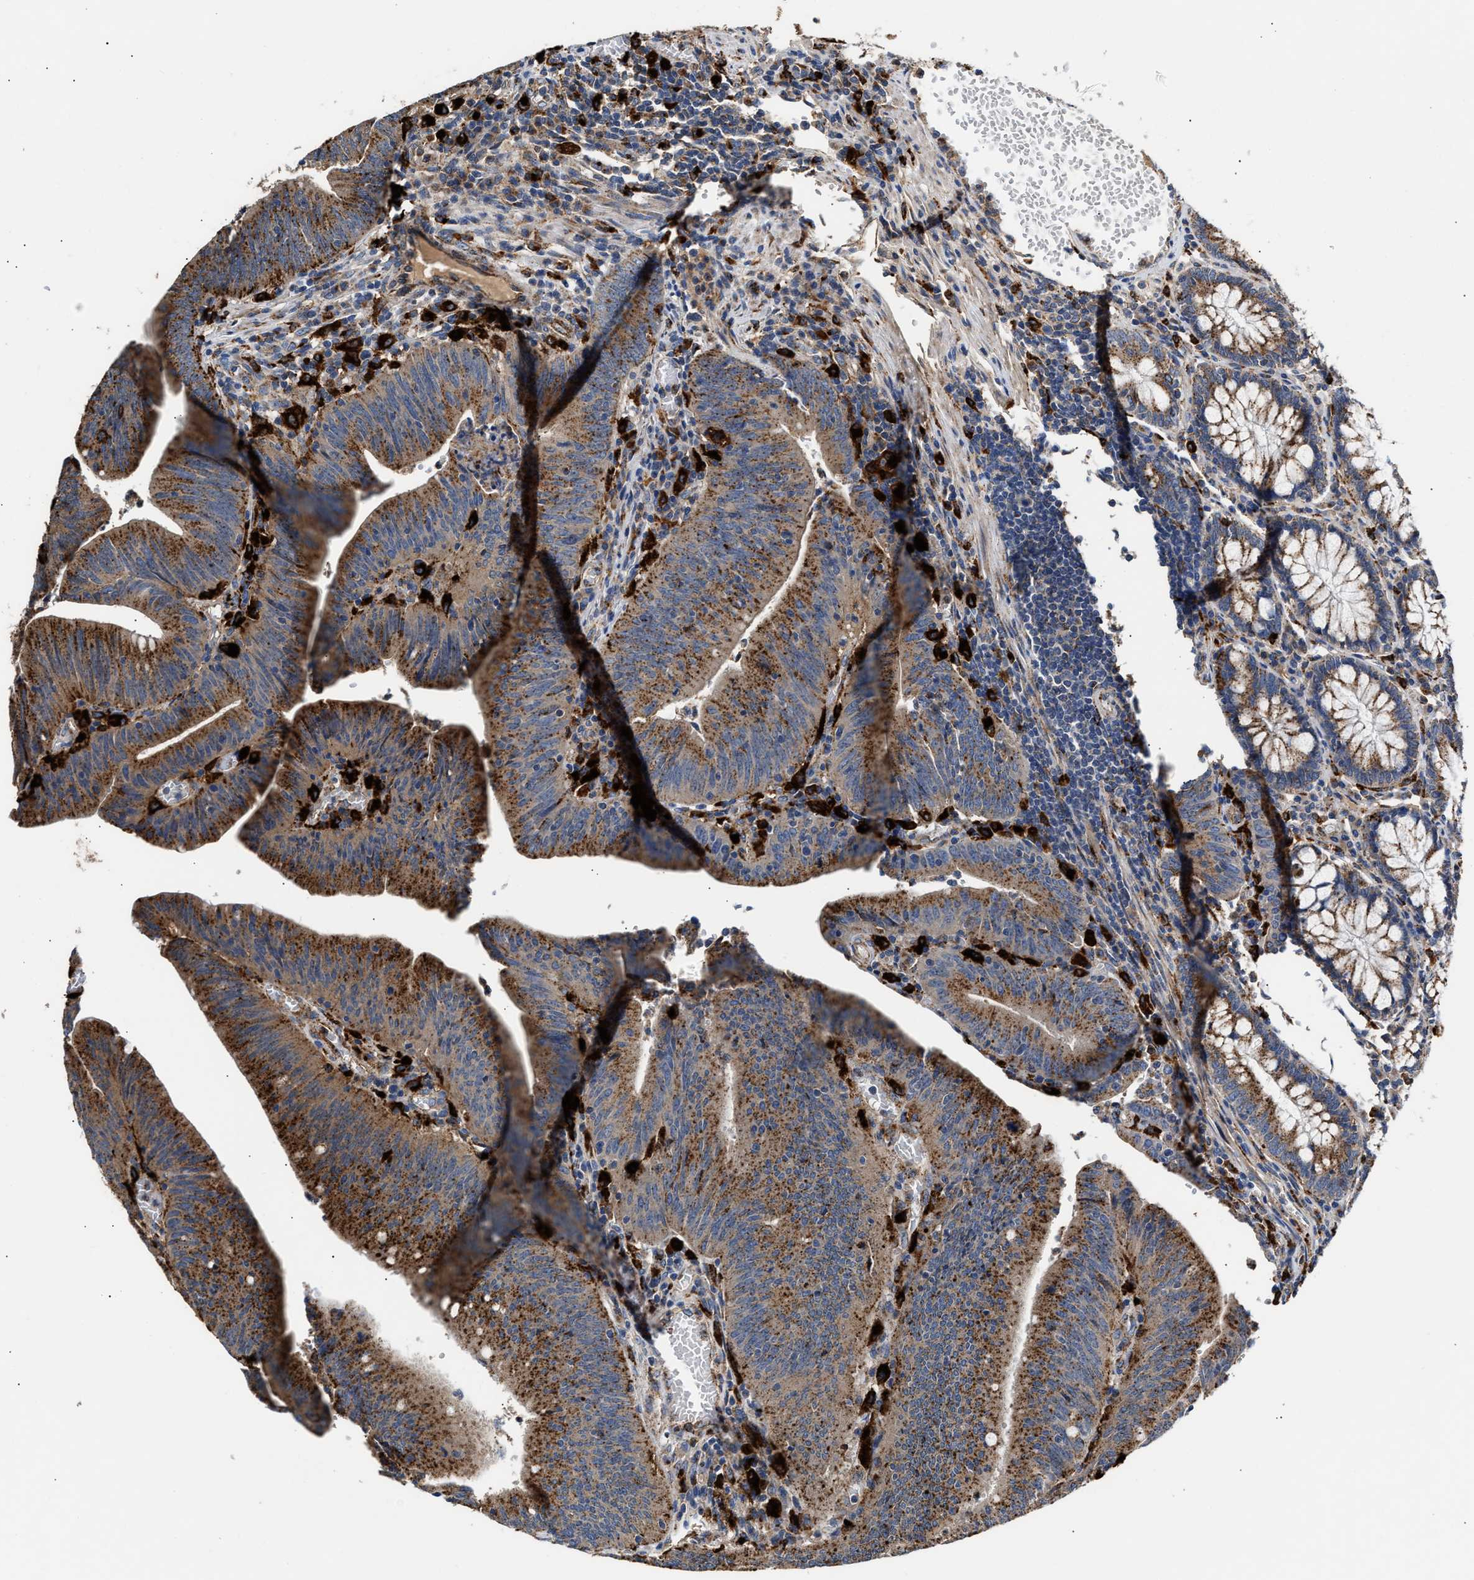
{"staining": {"intensity": "strong", "quantity": ">75%", "location": "cytoplasmic/membranous"}, "tissue": "colorectal cancer", "cell_type": "Tumor cells", "image_type": "cancer", "snomed": [{"axis": "morphology", "description": "Normal tissue, NOS"}, {"axis": "morphology", "description": "Adenocarcinoma, NOS"}, {"axis": "topography", "description": "Rectum"}], "caption": "Adenocarcinoma (colorectal) was stained to show a protein in brown. There is high levels of strong cytoplasmic/membranous expression in approximately >75% of tumor cells. (DAB IHC with brightfield microscopy, high magnification).", "gene": "CCDC146", "patient": {"sex": "female", "age": 66}}